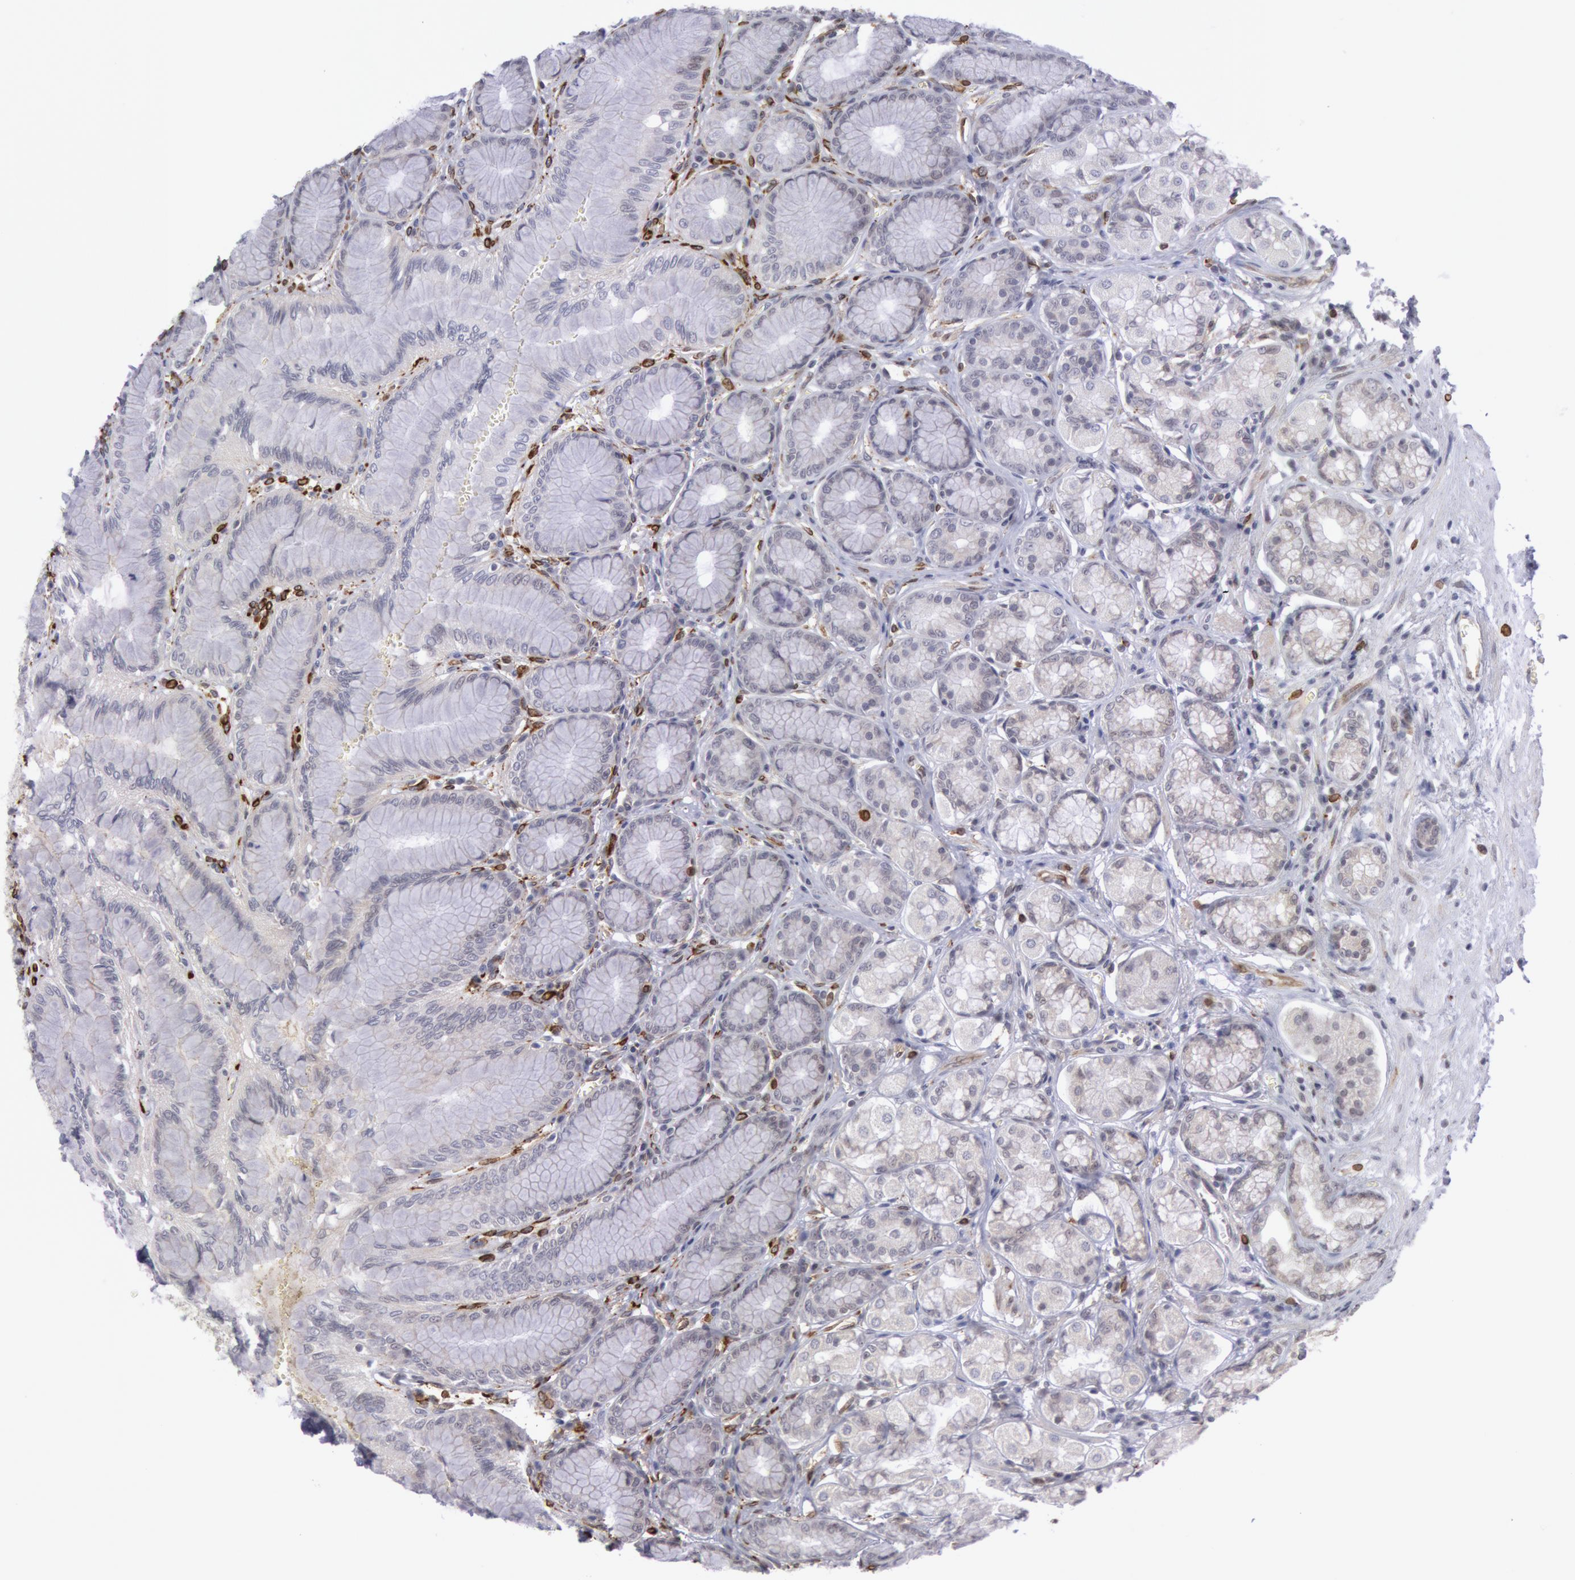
{"staining": {"intensity": "negative", "quantity": "none", "location": "none"}, "tissue": "stomach", "cell_type": "Glandular cells", "image_type": "normal", "snomed": [{"axis": "morphology", "description": "Normal tissue, NOS"}, {"axis": "topography", "description": "Stomach"}, {"axis": "topography", "description": "Stomach, lower"}], "caption": "Micrograph shows no significant protein staining in glandular cells of unremarkable stomach.", "gene": "PTGS2", "patient": {"sex": "male", "age": 76}}